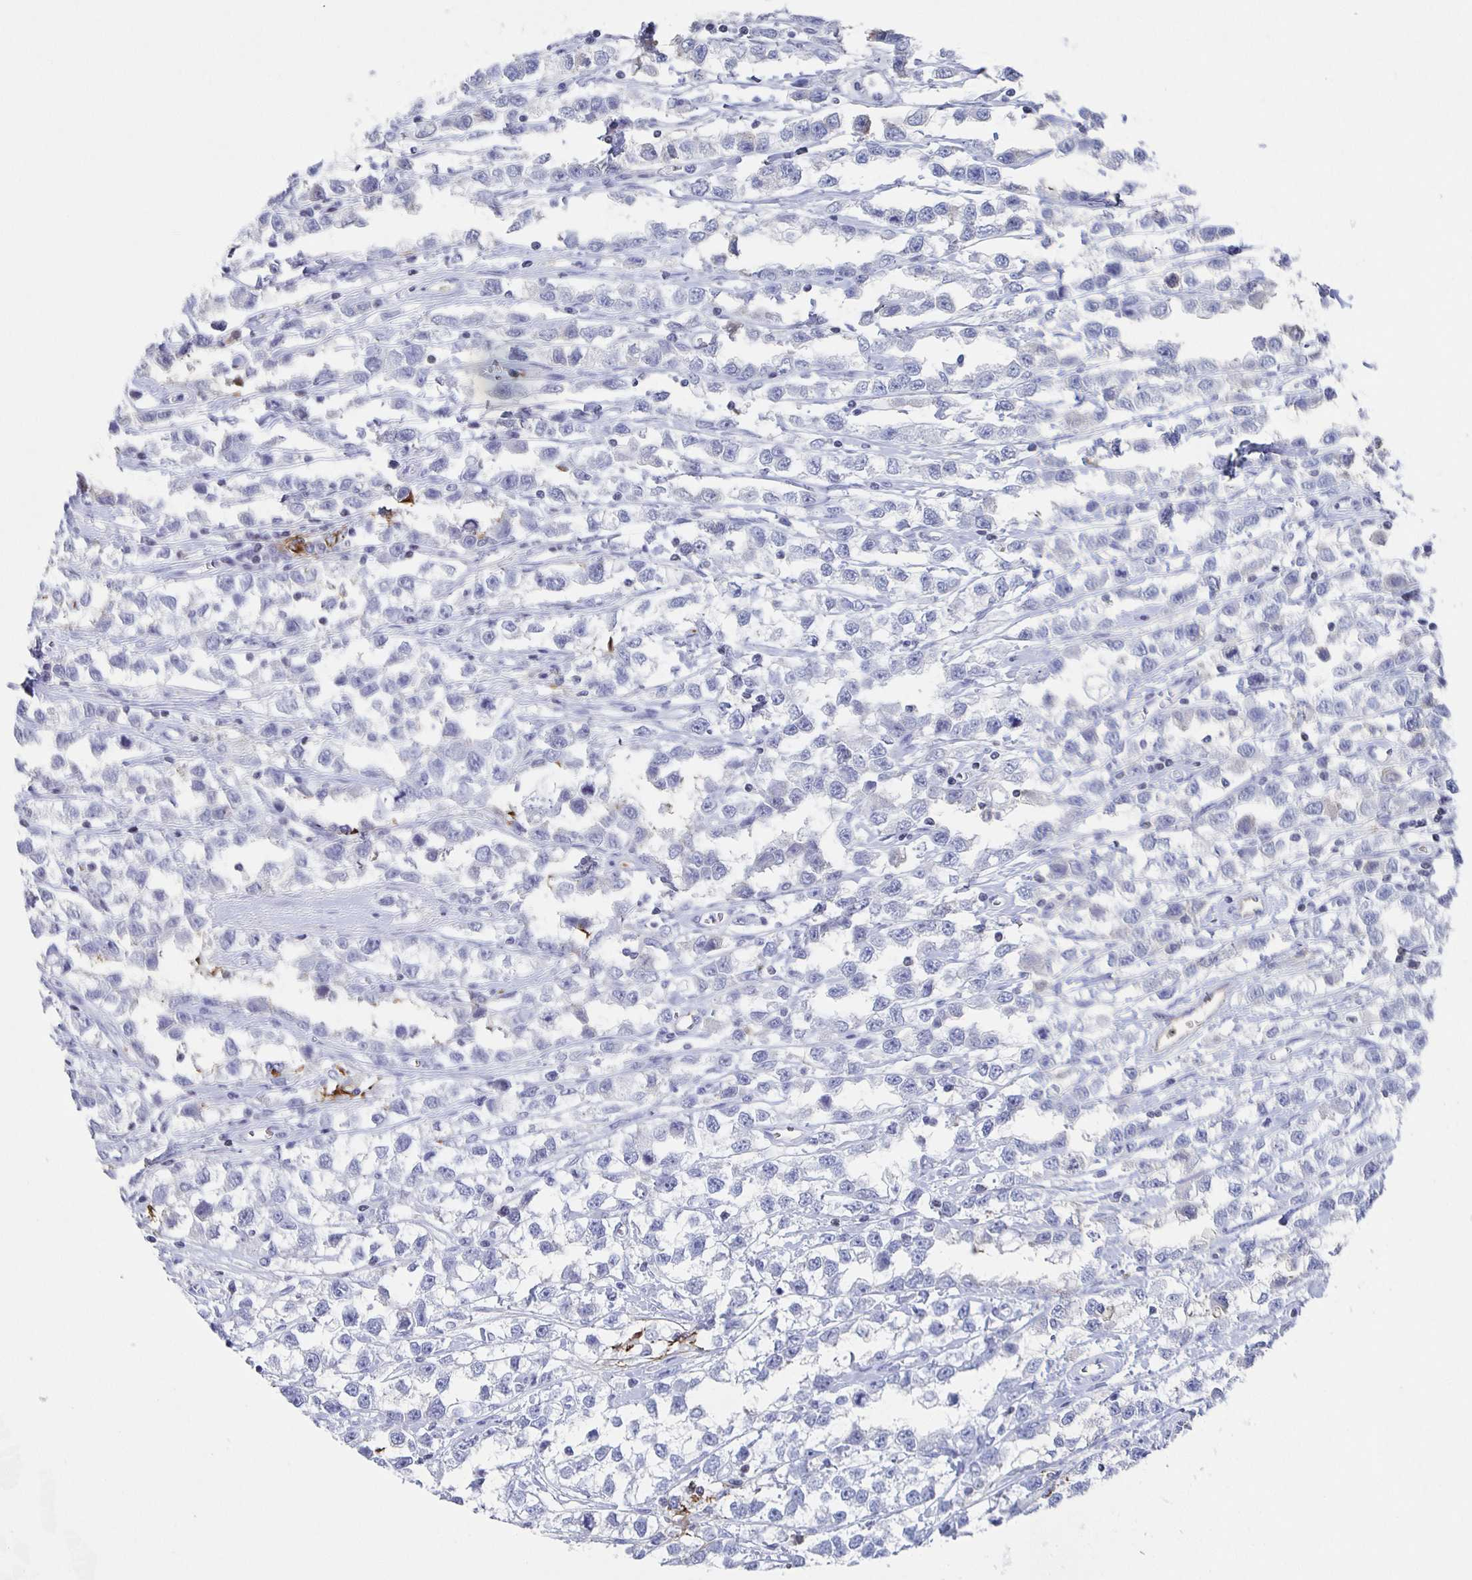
{"staining": {"intensity": "negative", "quantity": "none", "location": "none"}, "tissue": "testis cancer", "cell_type": "Tumor cells", "image_type": "cancer", "snomed": [{"axis": "morphology", "description": "Seminoma, NOS"}, {"axis": "topography", "description": "Testis"}], "caption": "High magnification brightfield microscopy of testis seminoma stained with DAB (3,3'-diaminobenzidine) (brown) and counterstained with hematoxylin (blue): tumor cells show no significant positivity.", "gene": "FGA", "patient": {"sex": "male", "age": 34}}